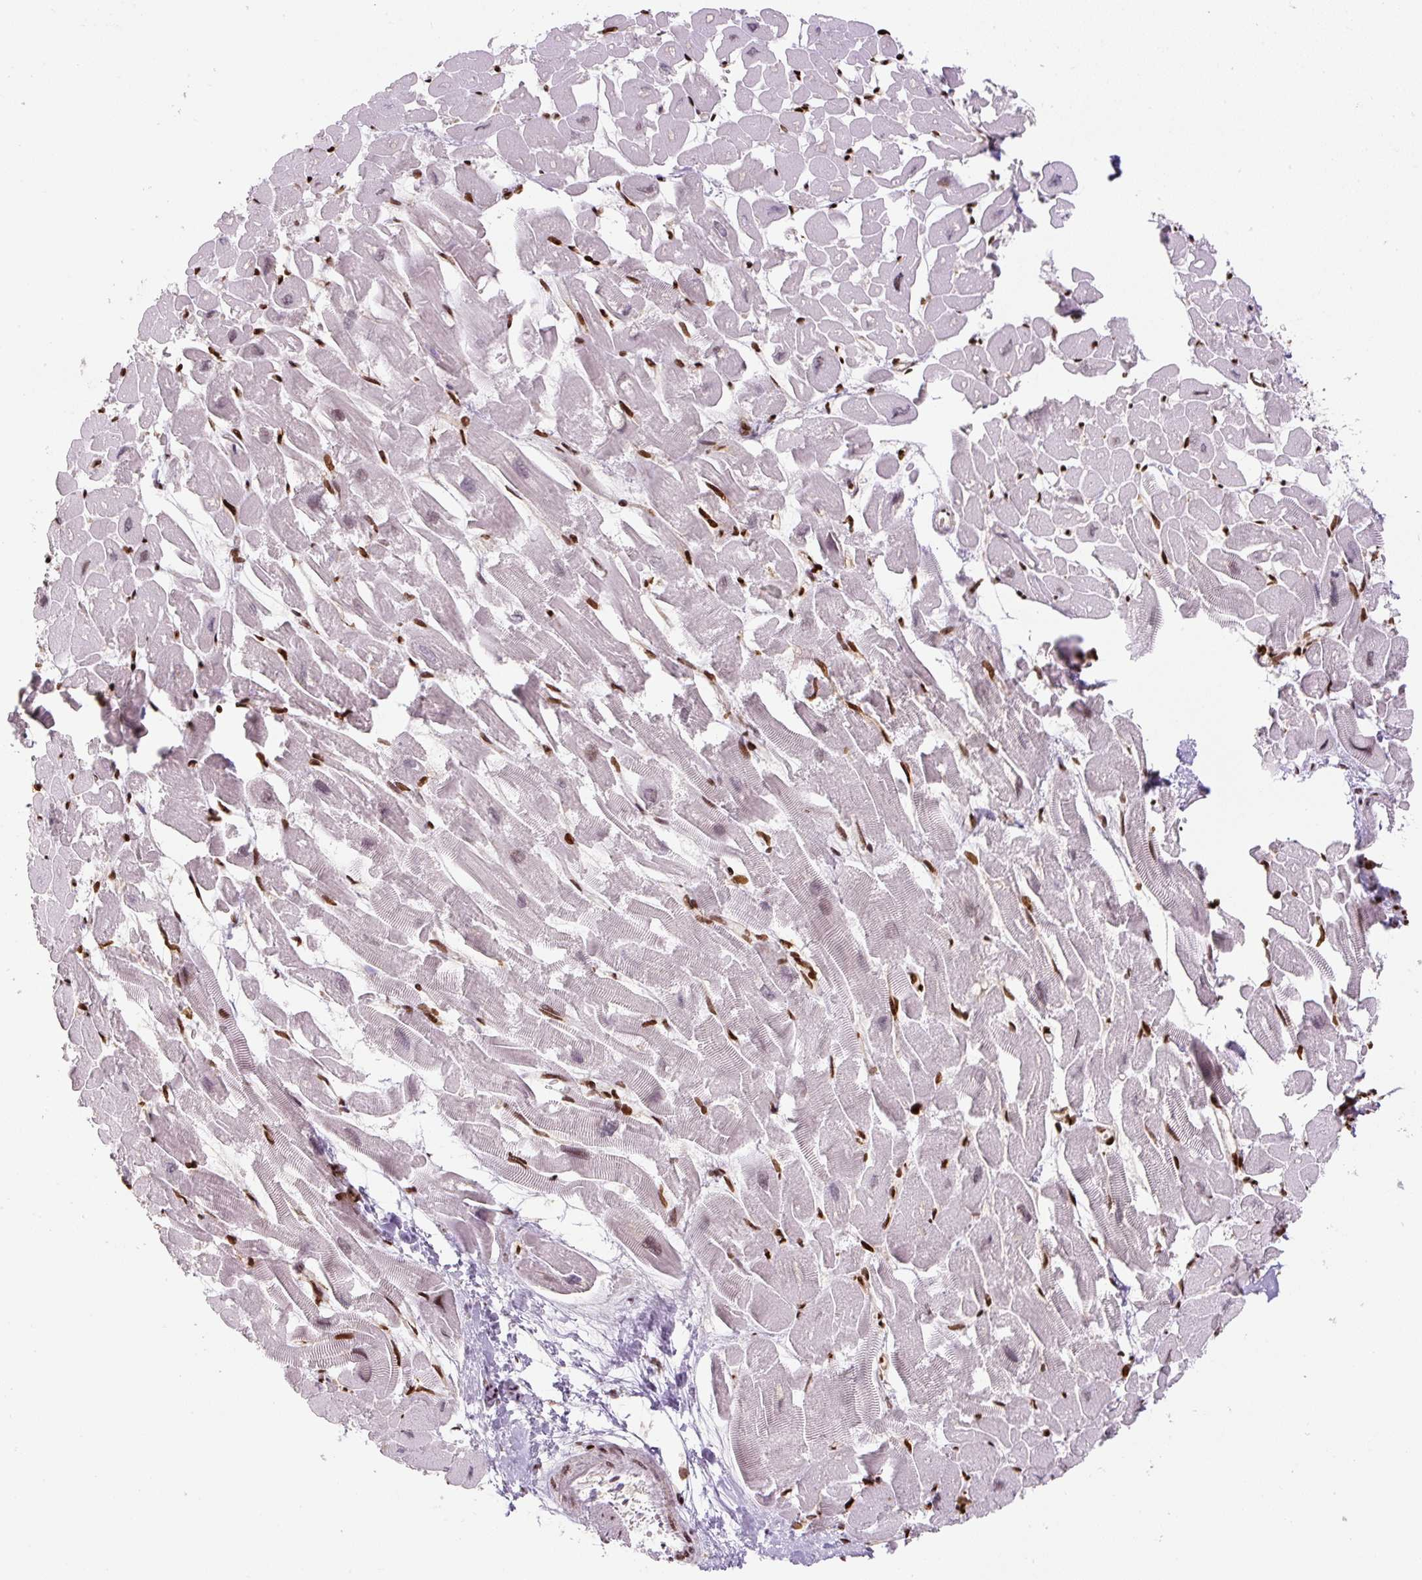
{"staining": {"intensity": "strong", "quantity": ">75%", "location": "nuclear"}, "tissue": "heart muscle", "cell_type": "Cardiomyocytes", "image_type": "normal", "snomed": [{"axis": "morphology", "description": "Normal tissue, NOS"}, {"axis": "topography", "description": "Heart"}], "caption": "A high amount of strong nuclear positivity is identified in about >75% of cardiomyocytes in unremarkable heart muscle. The protein is stained brown, and the nuclei are stained in blue (DAB (3,3'-diaminobenzidine) IHC with brightfield microscopy, high magnification).", "gene": "FUS", "patient": {"sex": "male", "age": 54}}